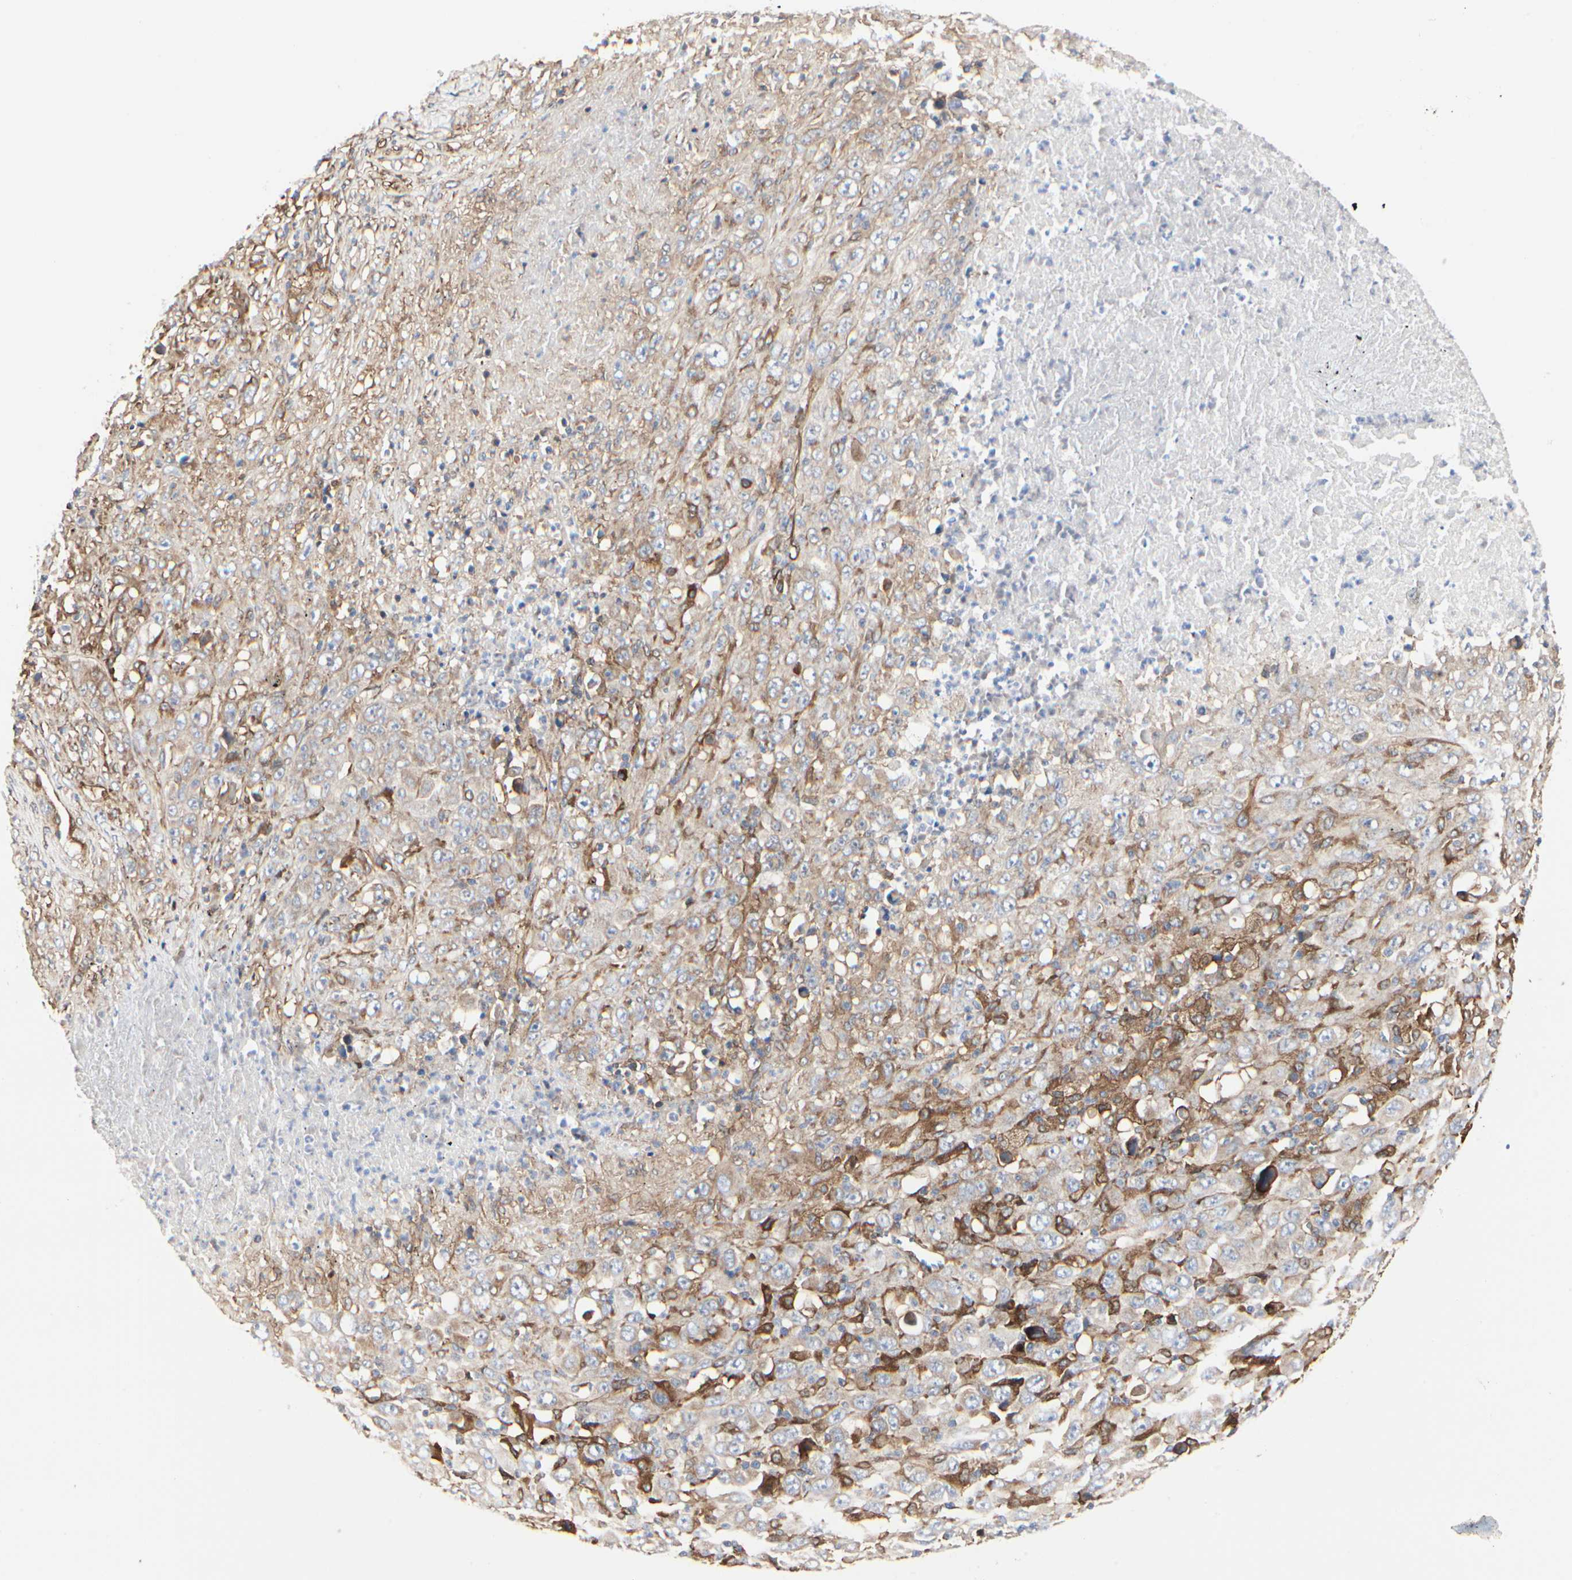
{"staining": {"intensity": "weak", "quantity": ">75%", "location": "cytoplasmic/membranous"}, "tissue": "melanoma", "cell_type": "Tumor cells", "image_type": "cancer", "snomed": [{"axis": "morphology", "description": "Malignant melanoma, Metastatic site"}, {"axis": "topography", "description": "Skin"}], "caption": "Immunohistochemical staining of melanoma reveals low levels of weak cytoplasmic/membranous positivity in approximately >75% of tumor cells.", "gene": "C3orf52", "patient": {"sex": "female", "age": 56}}